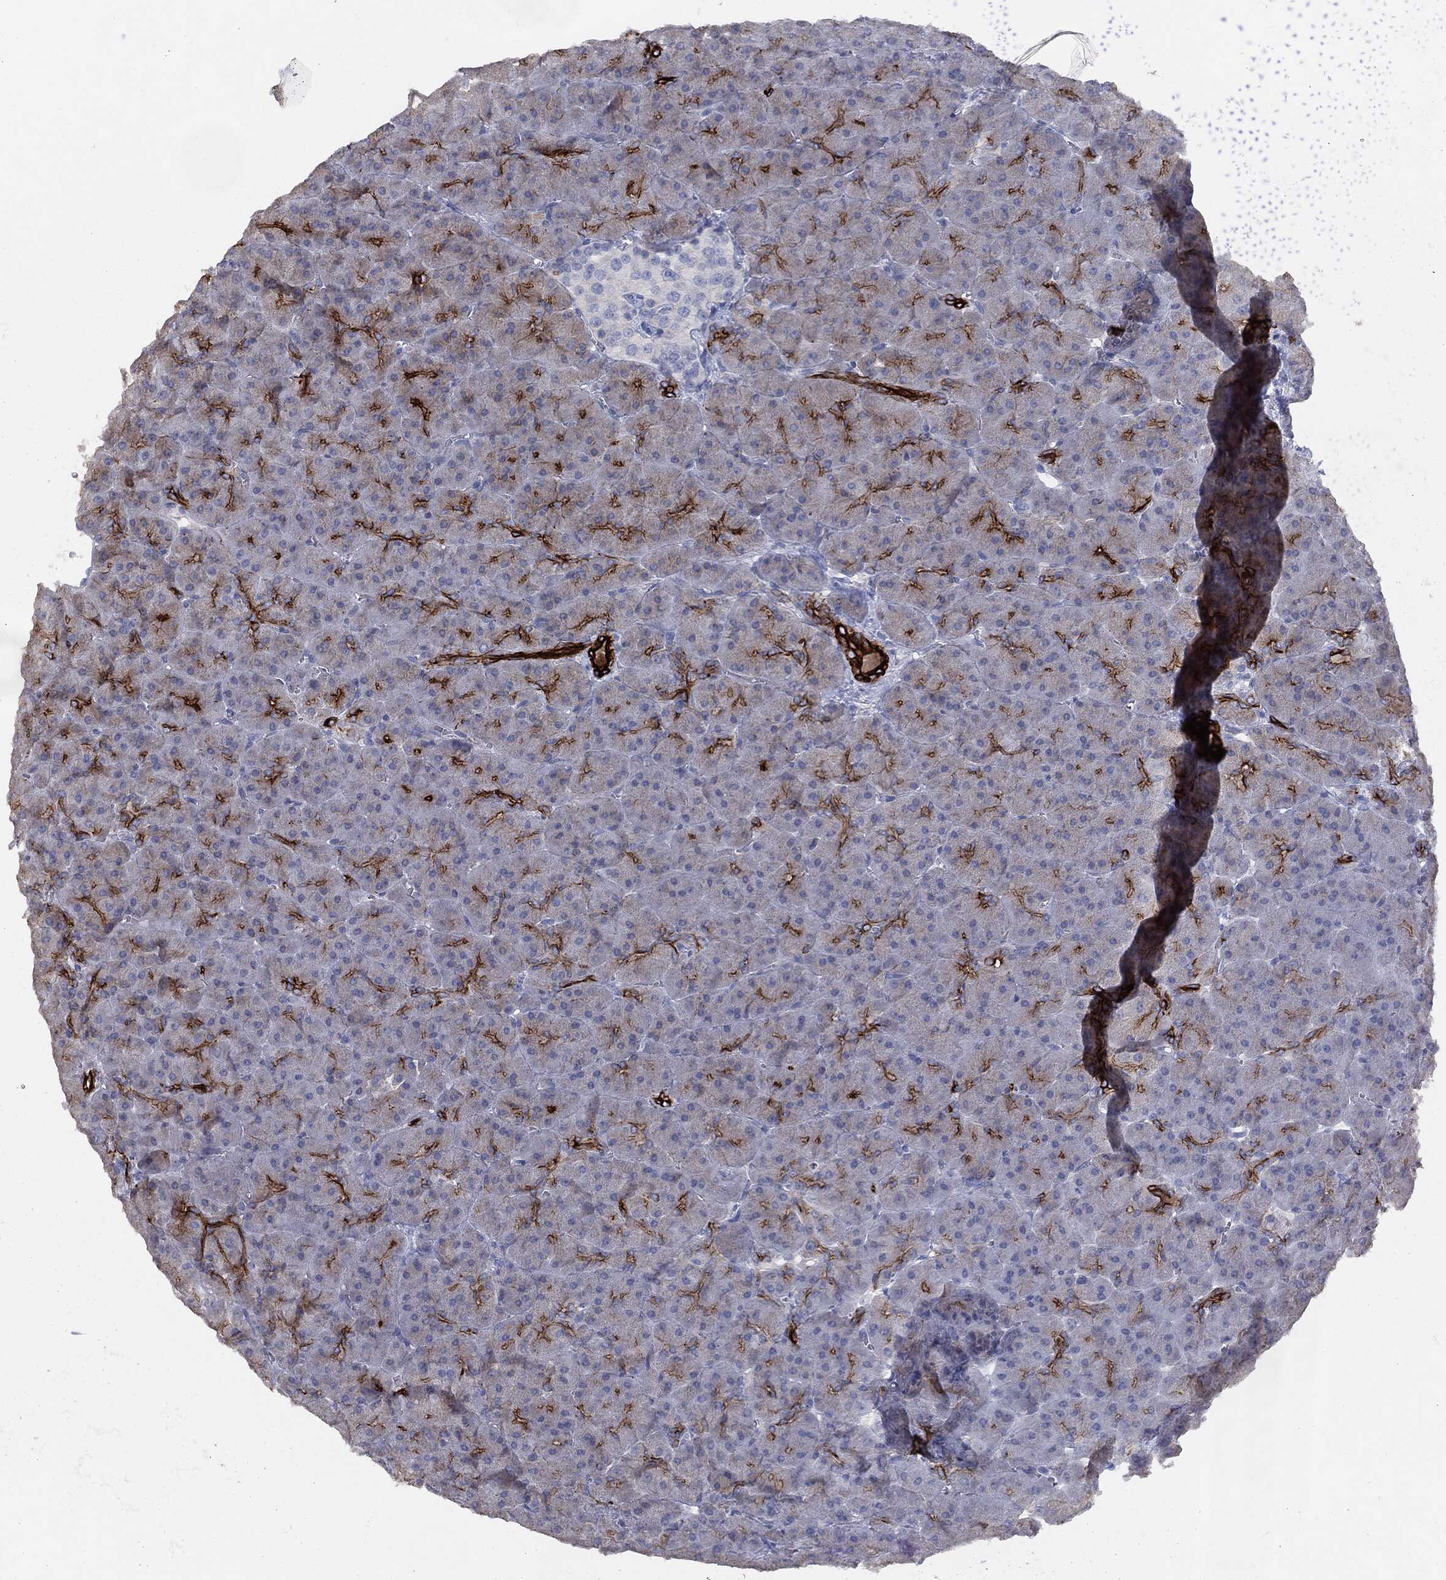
{"staining": {"intensity": "strong", "quantity": "25%-75%", "location": "cytoplasmic/membranous"}, "tissue": "pancreas", "cell_type": "Exocrine glandular cells", "image_type": "normal", "snomed": [{"axis": "morphology", "description": "Normal tissue, NOS"}, {"axis": "topography", "description": "Pancreas"}], "caption": "Immunohistochemical staining of benign pancreas displays high levels of strong cytoplasmic/membranous positivity in about 25%-75% of exocrine glandular cells.", "gene": "MUC1", "patient": {"sex": "male", "age": 61}}